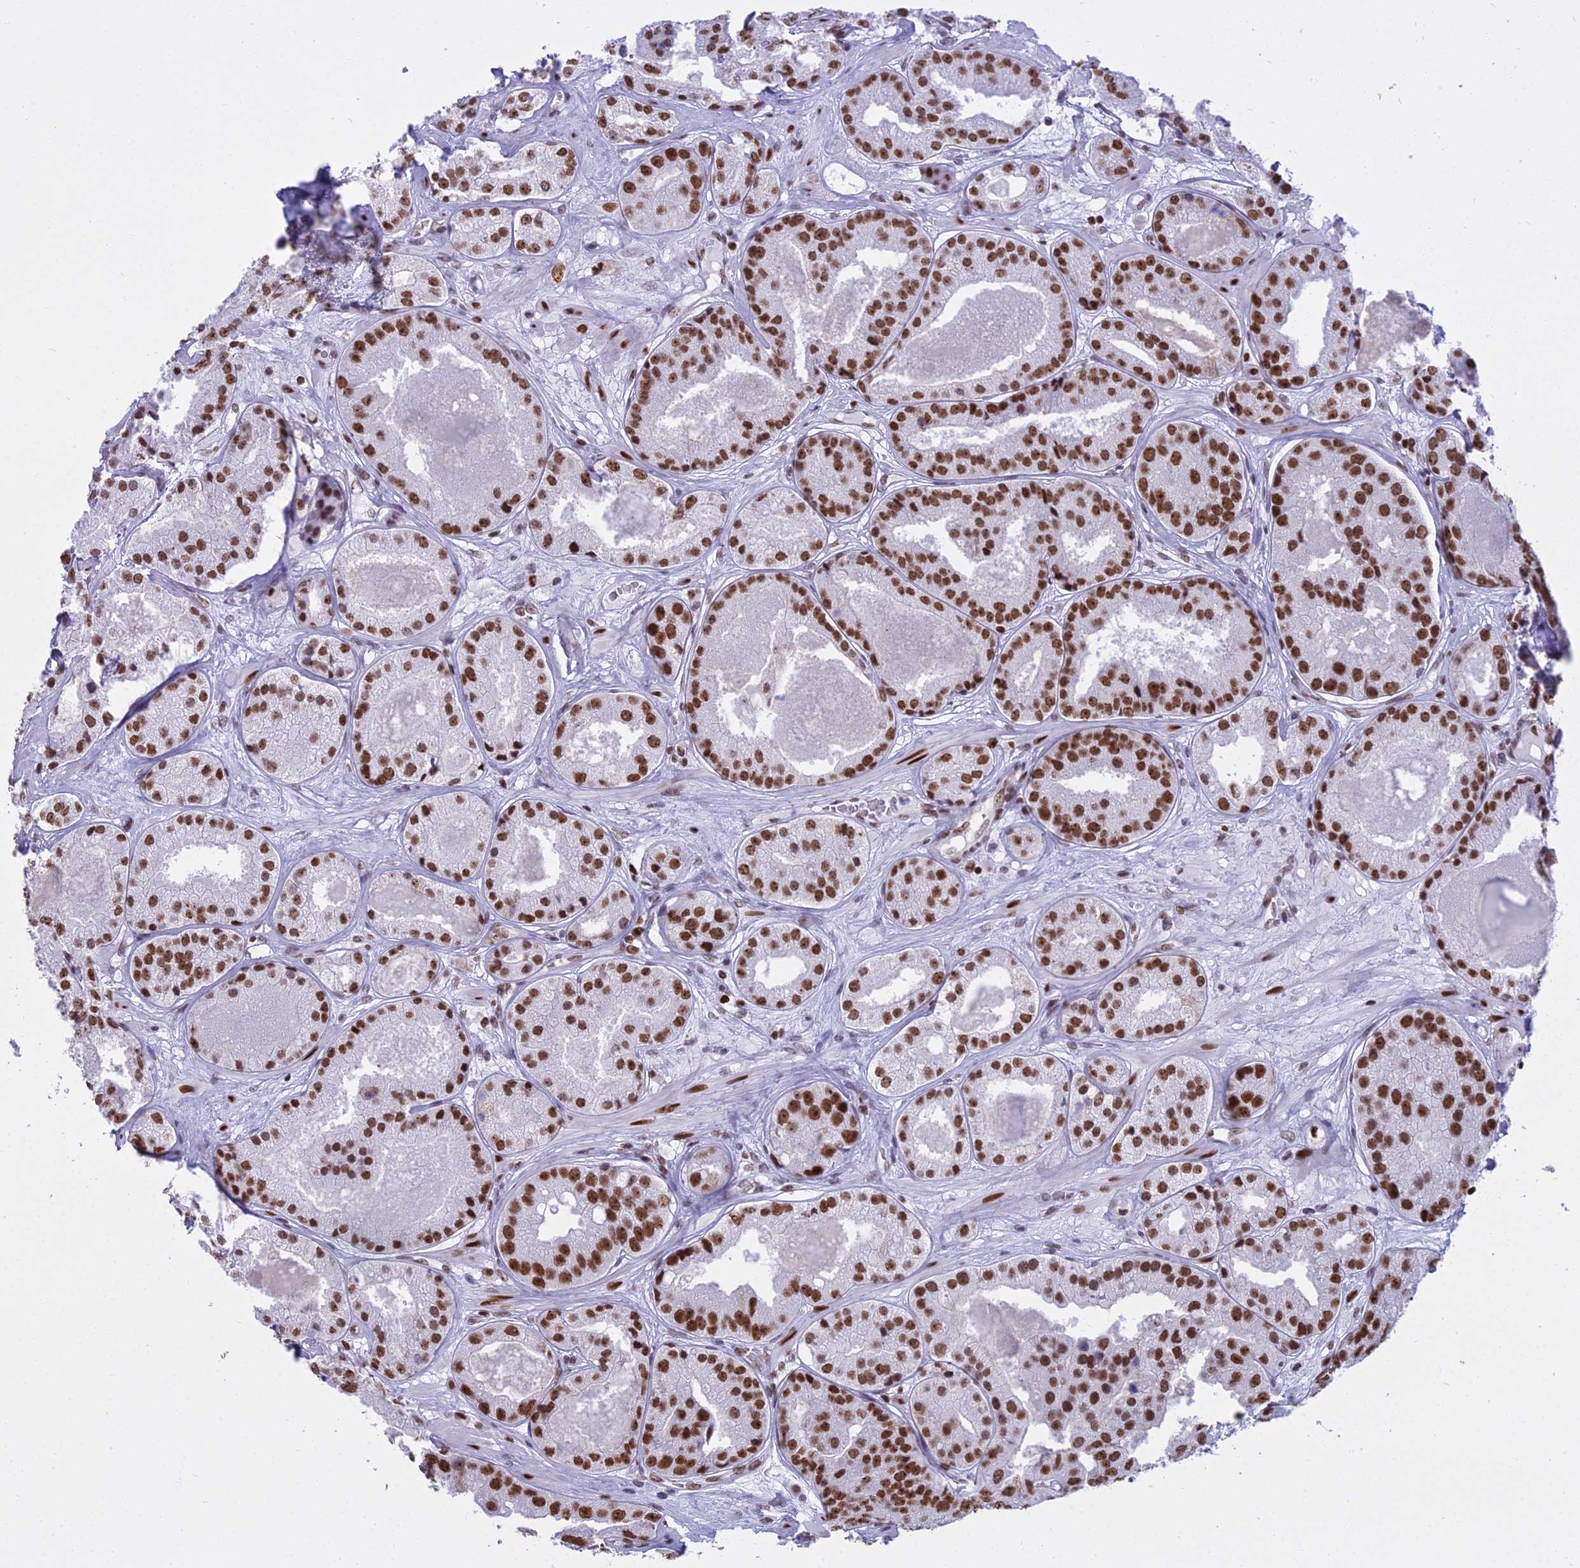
{"staining": {"intensity": "moderate", "quantity": ">75%", "location": "nuclear"}, "tissue": "prostate cancer", "cell_type": "Tumor cells", "image_type": "cancer", "snomed": [{"axis": "morphology", "description": "Adenocarcinoma, High grade"}, {"axis": "topography", "description": "Prostate"}], "caption": "Prostate cancer tissue shows moderate nuclear staining in approximately >75% of tumor cells, visualized by immunohistochemistry.", "gene": "PARP1", "patient": {"sex": "male", "age": 63}}